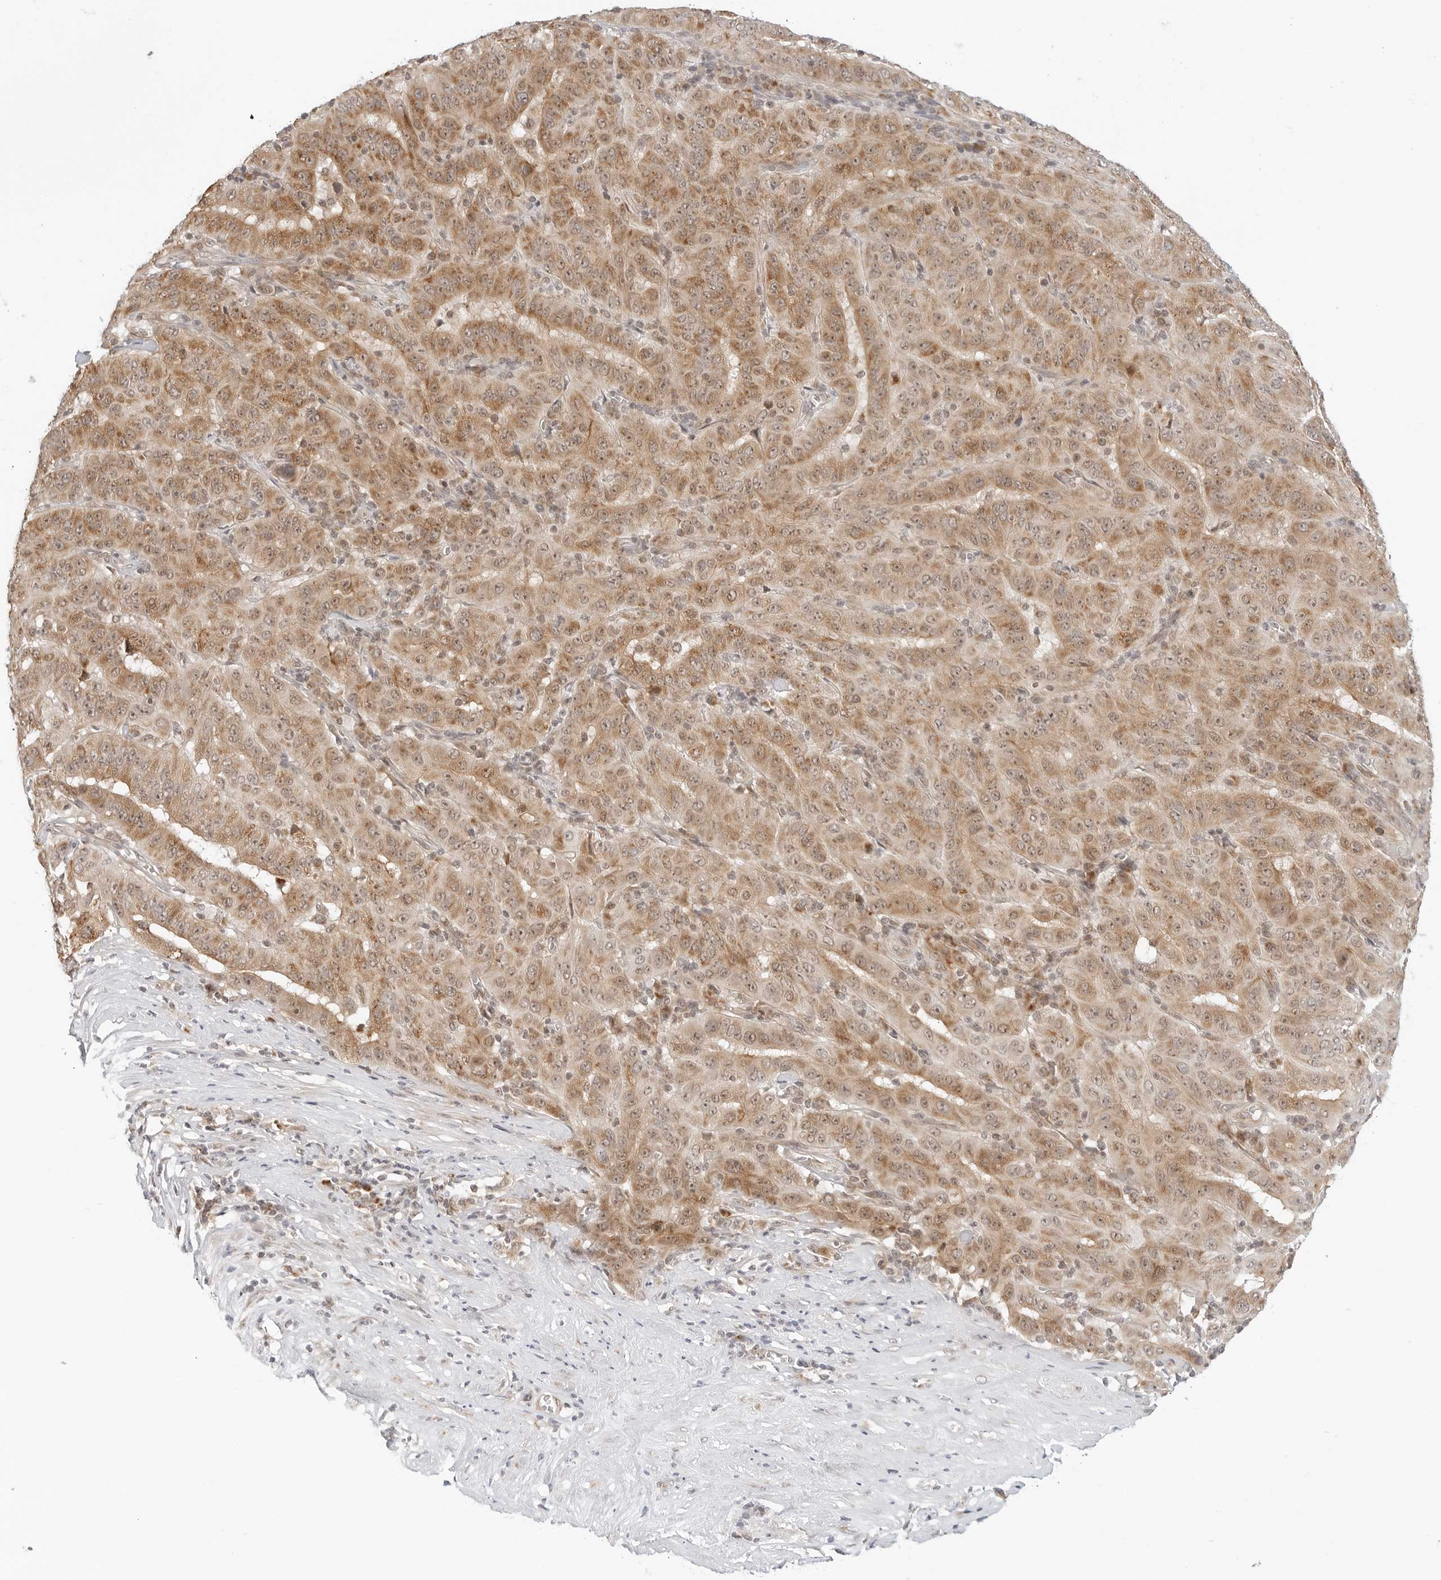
{"staining": {"intensity": "moderate", "quantity": ">75%", "location": "cytoplasmic/membranous"}, "tissue": "pancreatic cancer", "cell_type": "Tumor cells", "image_type": "cancer", "snomed": [{"axis": "morphology", "description": "Adenocarcinoma, NOS"}, {"axis": "topography", "description": "Pancreas"}], "caption": "Immunohistochemical staining of adenocarcinoma (pancreatic) demonstrates medium levels of moderate cytoplasmic/membranous protein staining in about >75% of tumor cells. Ihc stains the protein of interest in brown and the nuclei are stained blue.", "gene": "POLR3GL", "patient": {"sex": "male", "age": 63}}